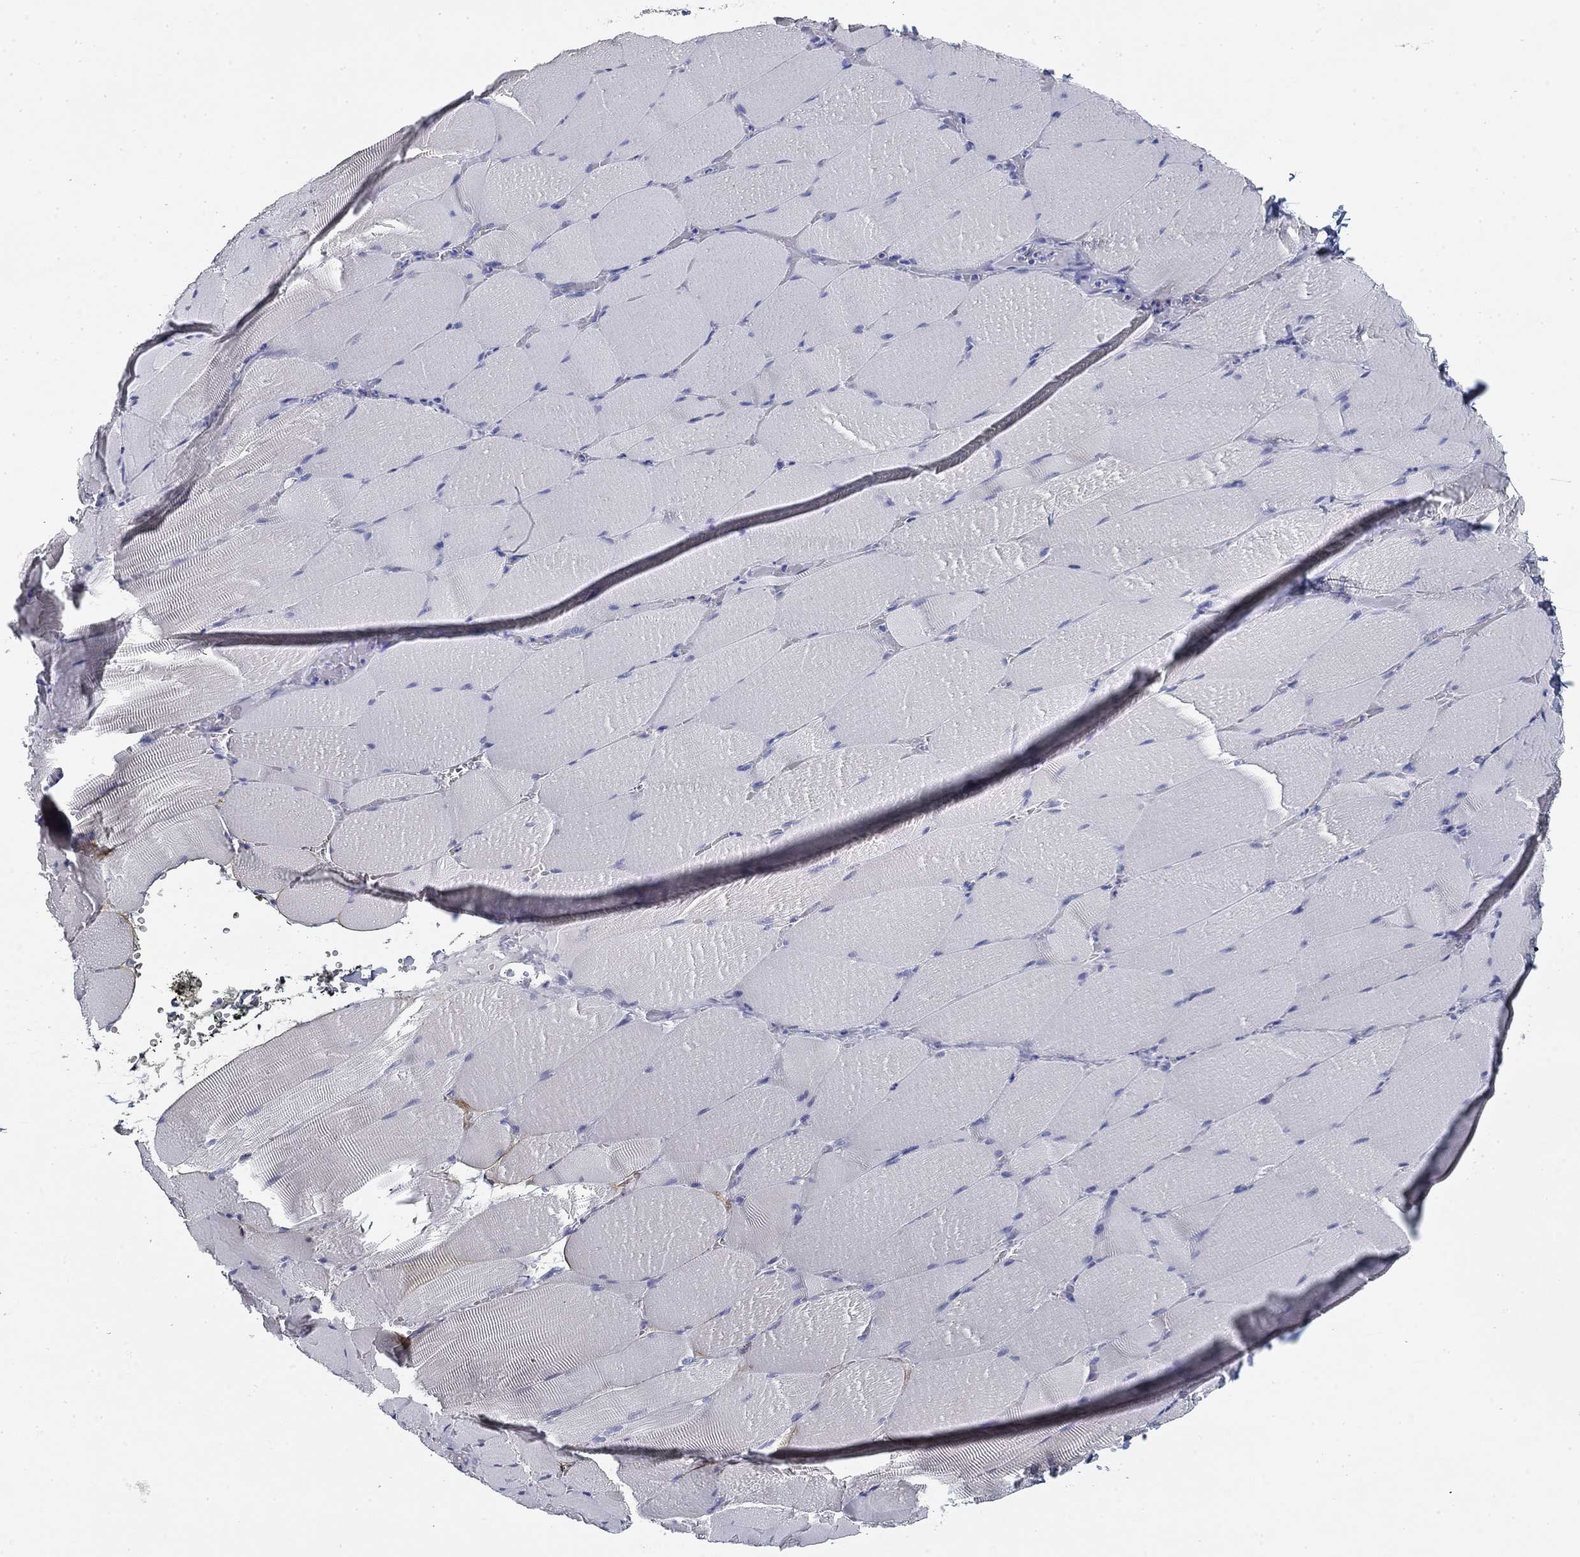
{"staining": {"intensity": "negative", "quantity": "none", "location": "none"}, "tissue": "skeletal muscle", "cell_type": "Myocytes", "image_type": "normal", "snomed": [{"axis": "morphology", "description": "Normal tissue, NOS"}, {"axis": "topography", "description": "Skeletal muscle"}], "caption": "High magnification brightfield microscopy of benign skeletal muscle stained with DAB (3,3'-diaminobenzidine) (brown) and counterstained with hematoxylin (blue): myocytes show no significant staining.", "gene": "CD79B", "patient": {"sex": "male", "age": 56}}